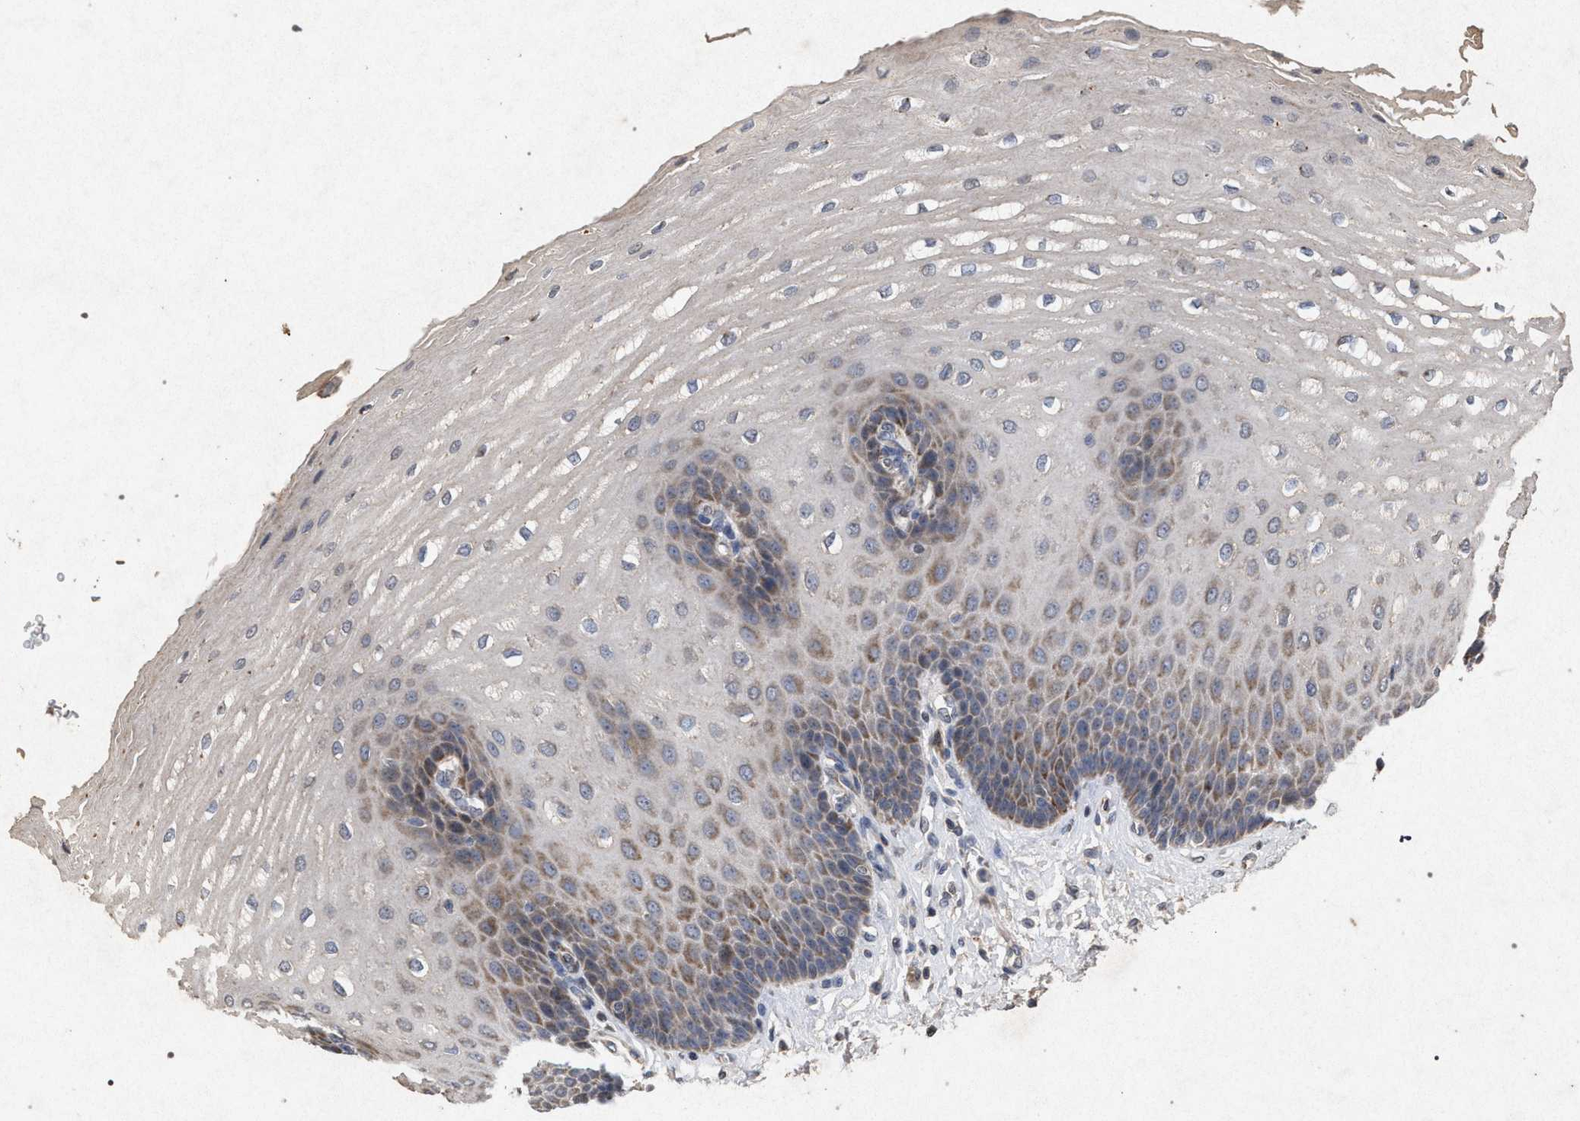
{"staining": {"intensity": "moderate", "quantity": "<25%", "location": "cytoplasmic/membranous"}, "tissue": "esophagus", "cell_type": "Squamous epithelial cells", "image_type": "normal", "snomed": [{"axis": "morphology", "description": "Normal tissue, NOS"}, {"axis": "topography", "description": "Esophagus"}], "caption": "An image of esophagus stained for a protein demonstrates moderate cytoplasmic/membranous brown staining in squamous epithelial cells. (DAB = brown stain, brightfield microscopy at high magnification).", "gene": "PKD2L1", "patient": {"sex": "male", "age": 54}}